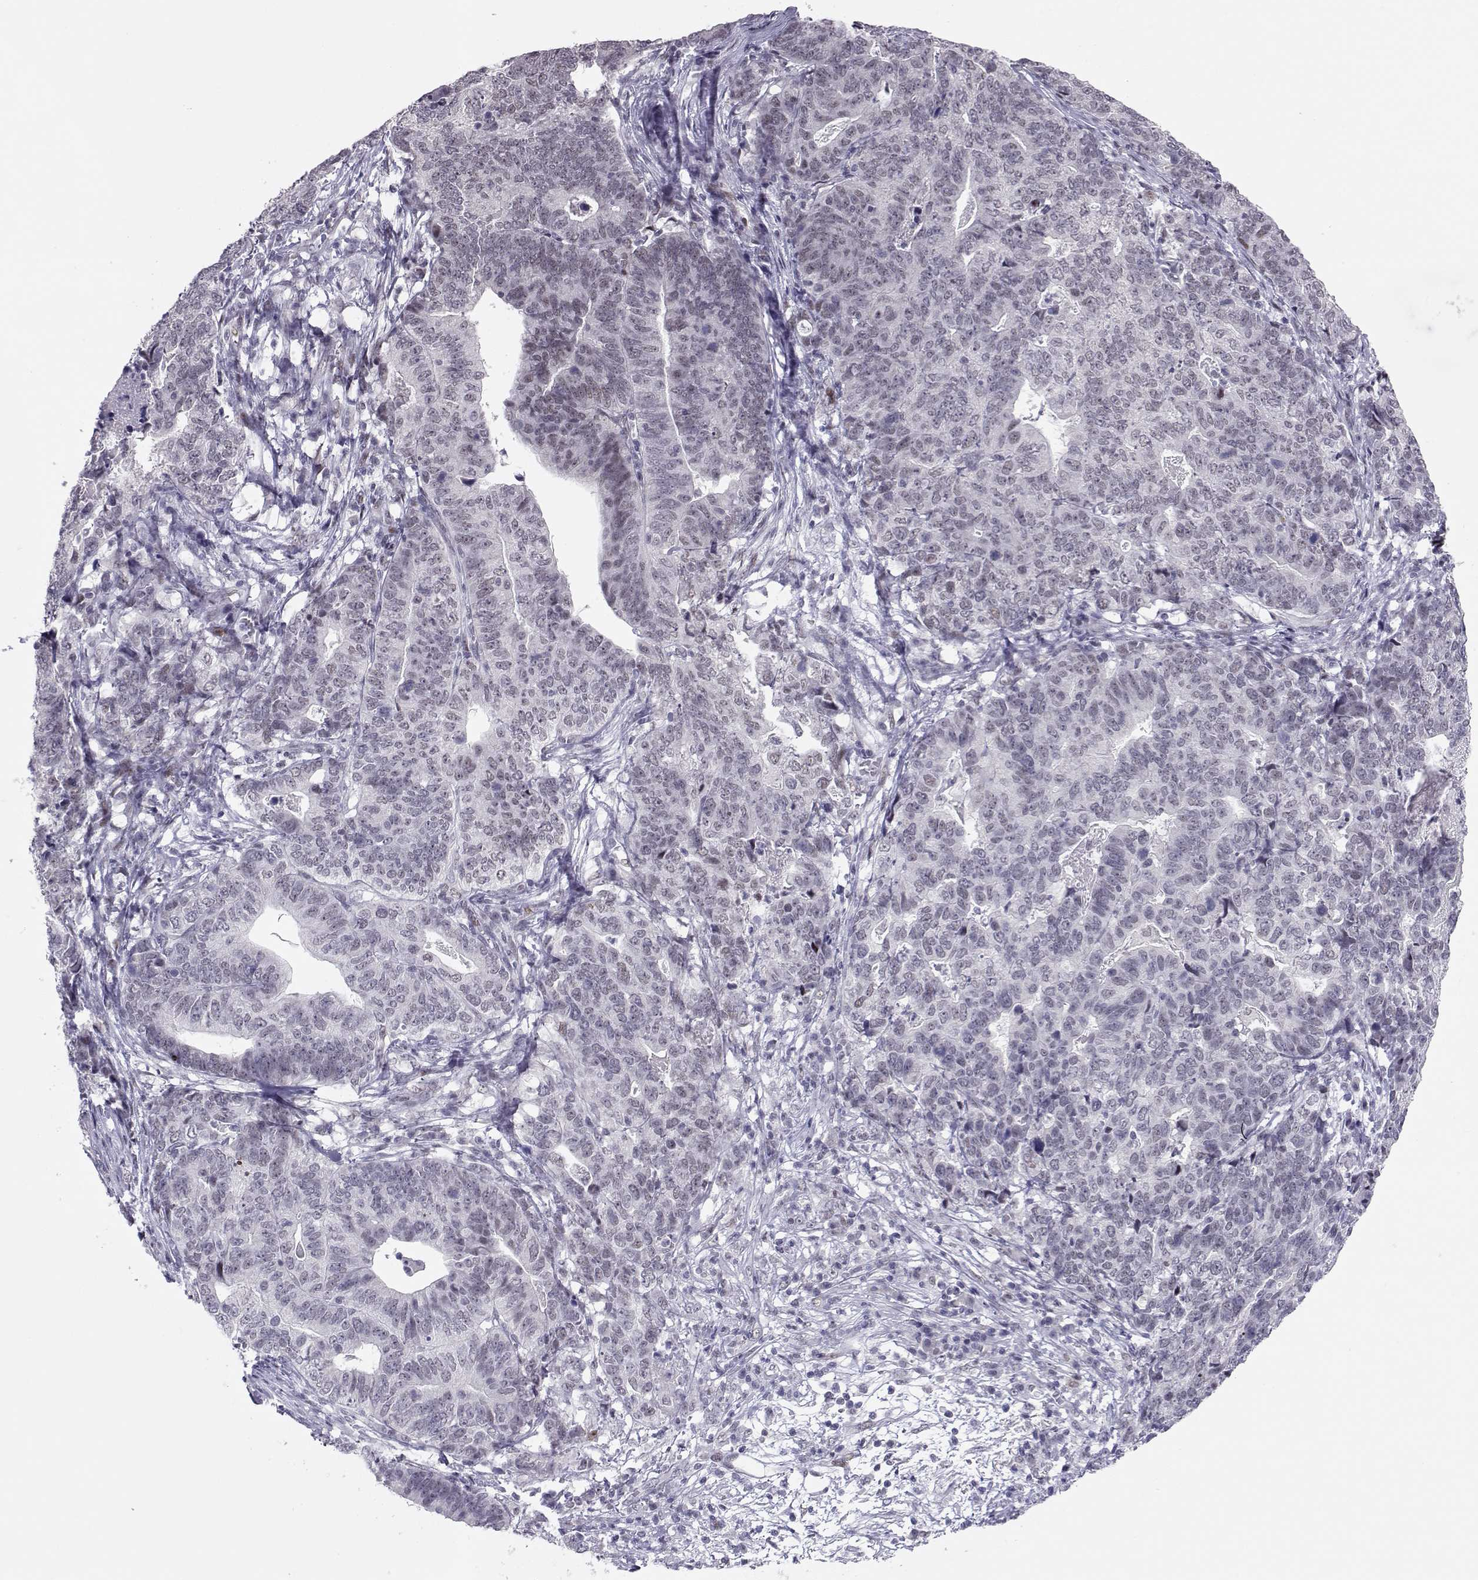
{"staining": {"intensity": "negative", "quantity": "none", "location": "none"}, "tissue": "stomach cancer", "cell_type": "Tumor cells", "image_type": "cancer", "snomed": [{"axis": "morphology", "description": "Adenocarcinoma, NOS"}, {"axis": "topography", "description": "Stomach, upper"}], "caption": "This photomicrograph is of stomach cancer stained with immunohistochemistry (IHC) to label a protein in brown with the nuclei are counter-stained blue. There is no staining in tumor cells.", "gene": "SIX6", "patient": {"sex": "female", "age": 67}}